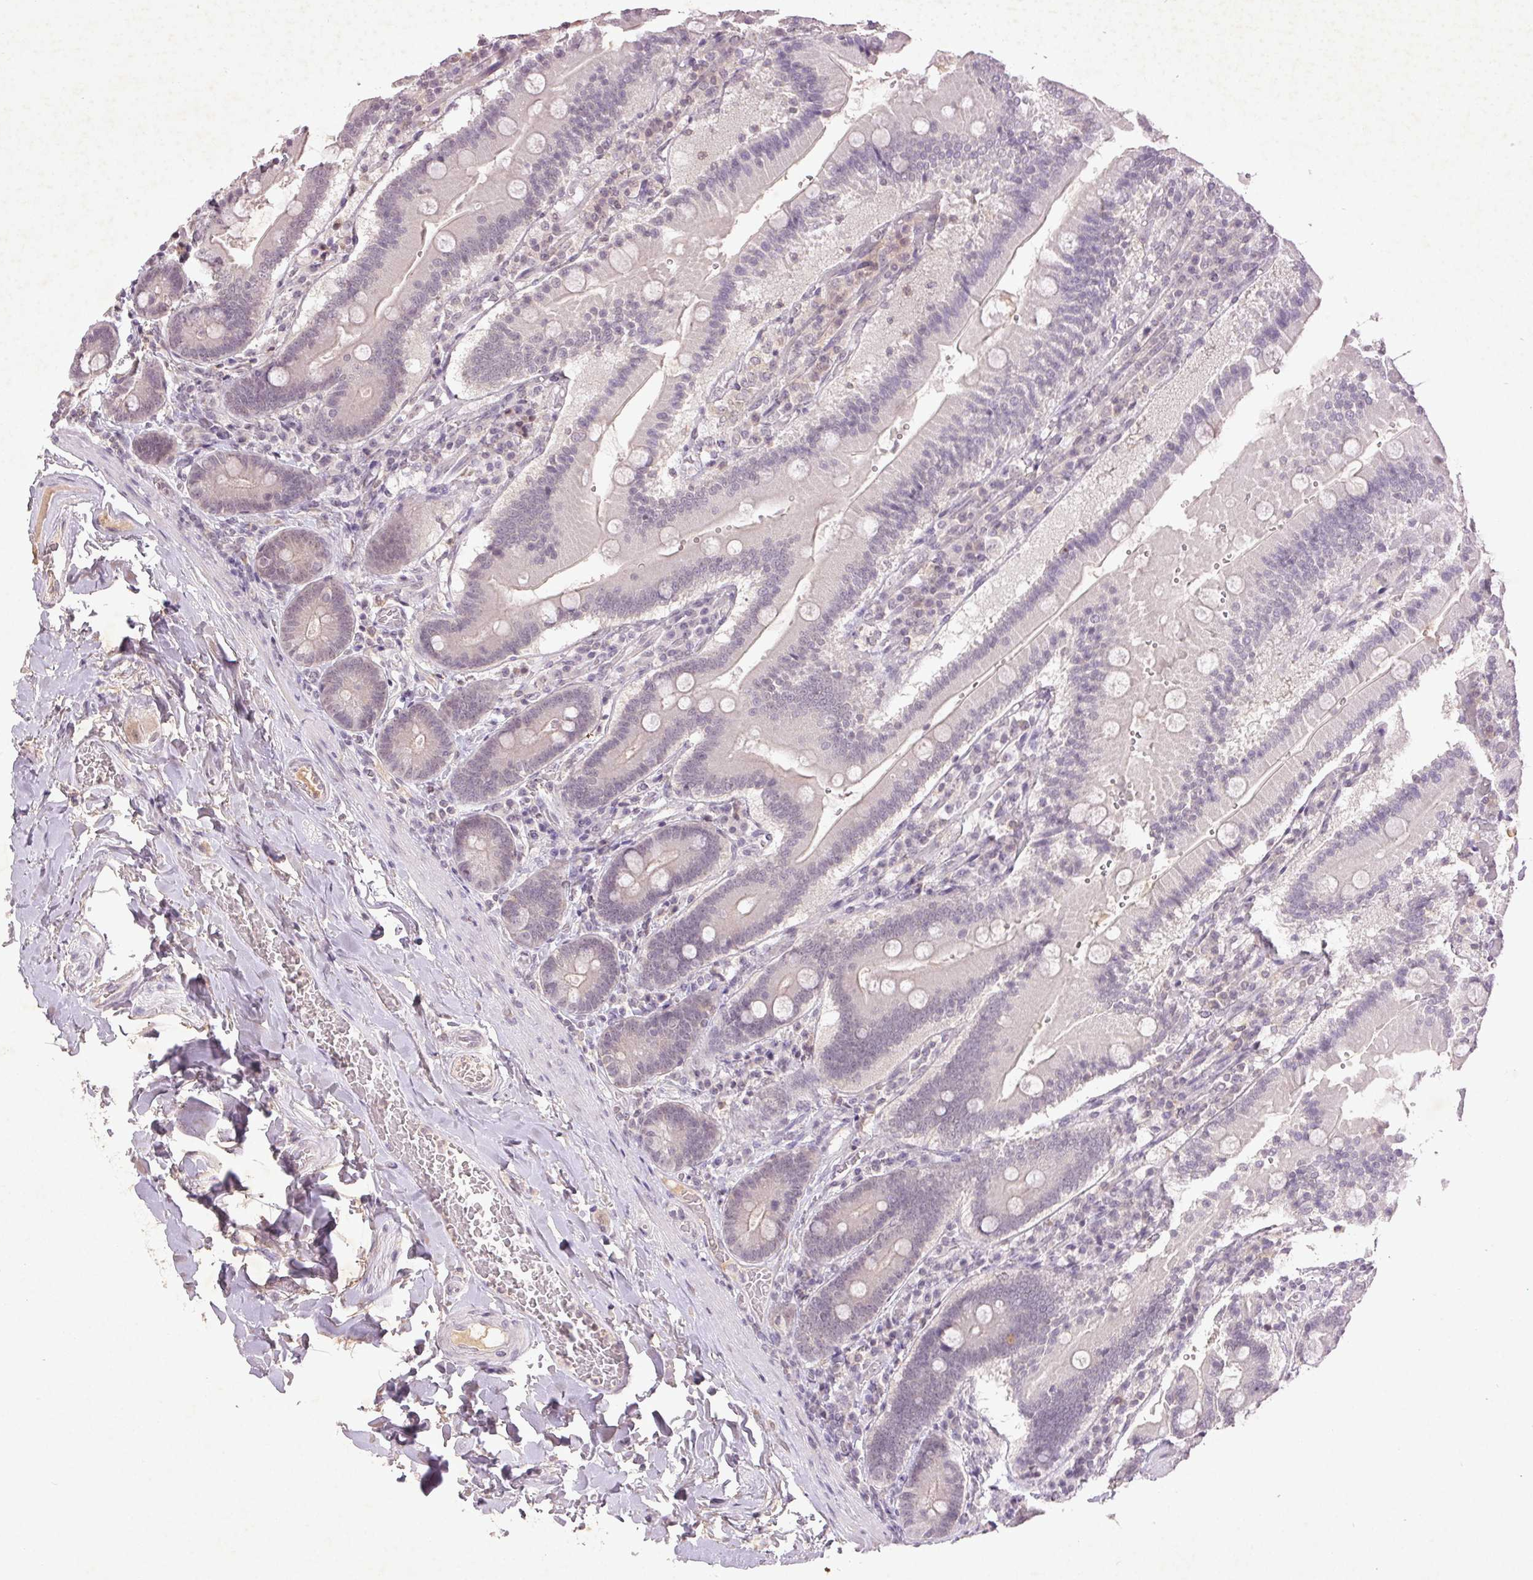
{"staining": {"intensity": "negative", "quantity": "none", "location": "none"}, "tissue": "duodenum", "cell_type": "Glandular cells", "image_type": "normal", "snomed": [{"axis": "morphology", "description": "Normal tissue, NOS"}, {"axis": "topography", "description": "Duodenum"}], "caption": "A high-resolution micrograph shows IHC staining of normal duodenum, which displays no significant staining in glandular cells.", "gene": "FAM168B", "patient": {"sex": "female", "age": 62}}